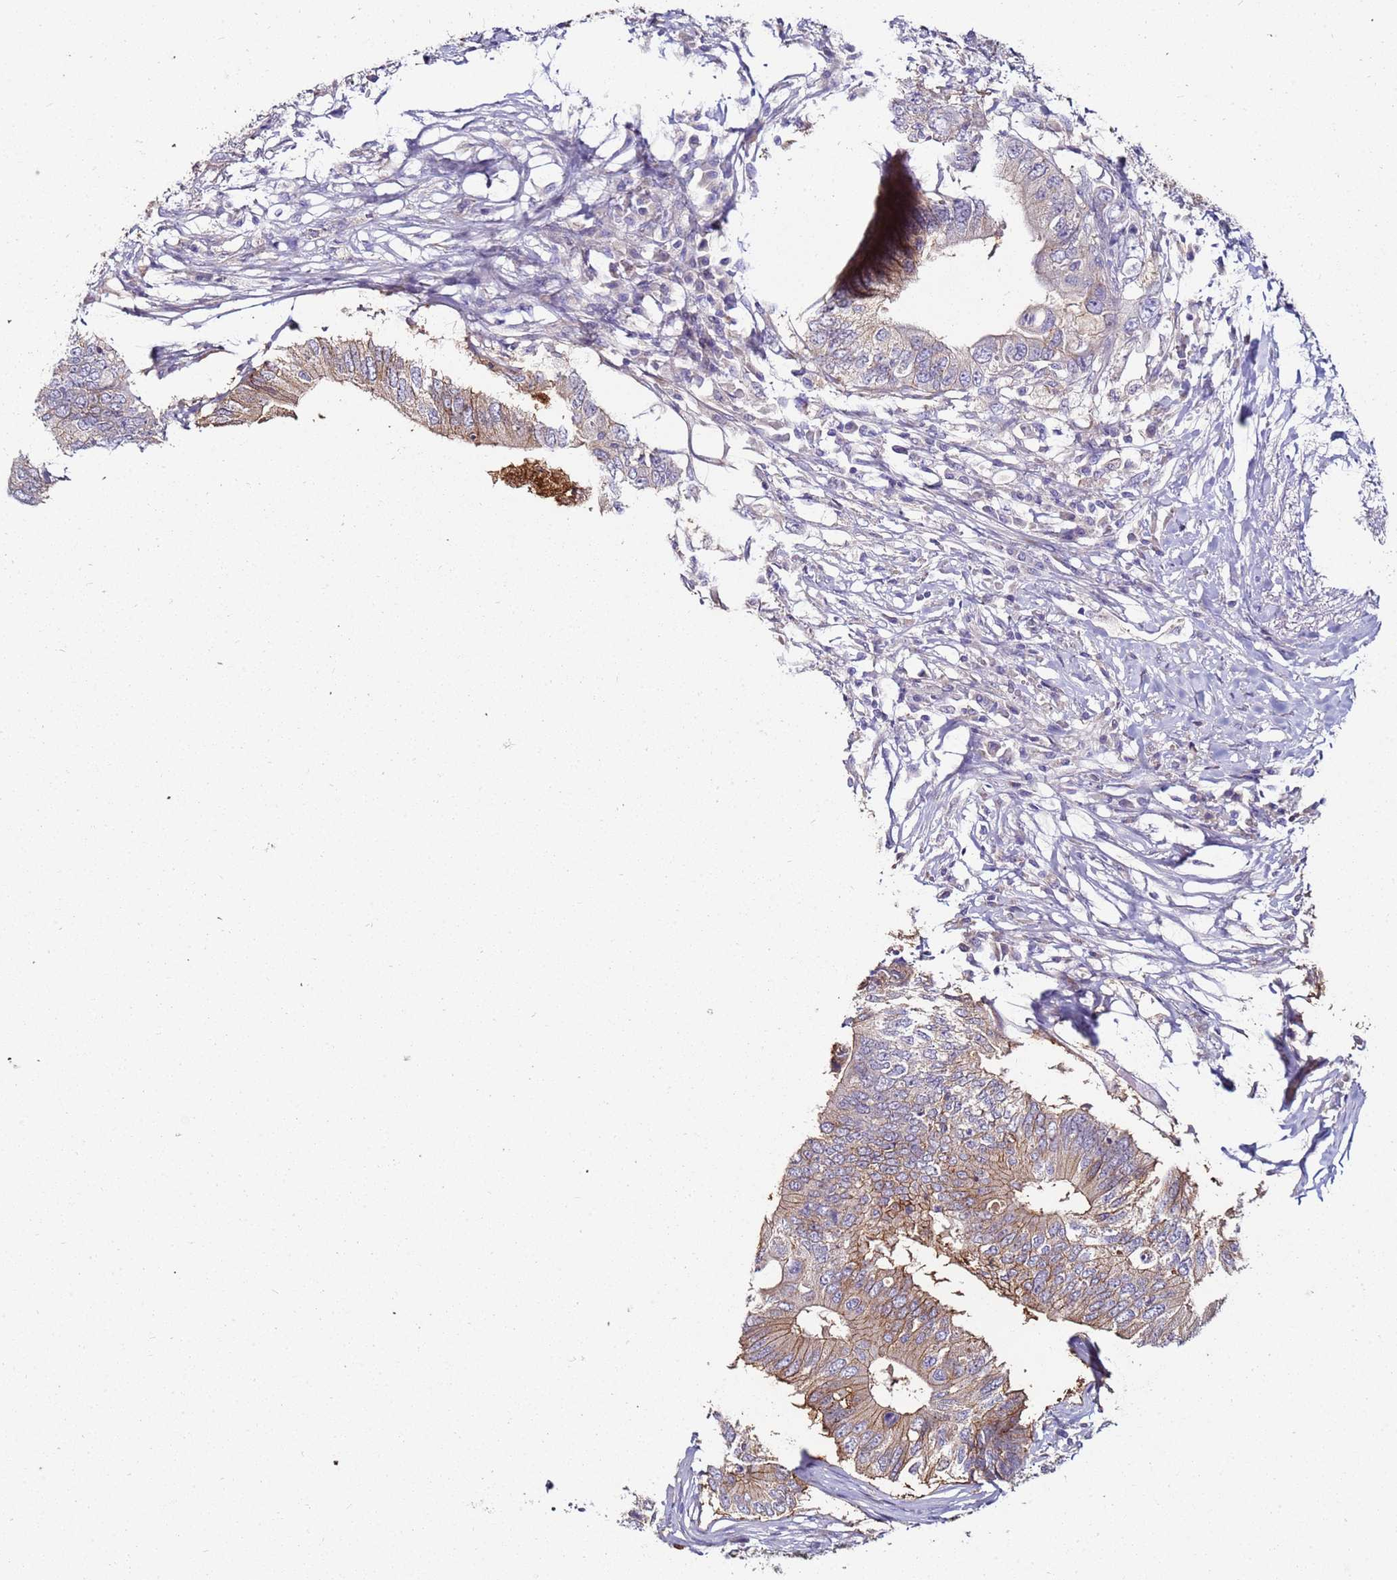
{"staining": {"intensity": "moderate", "quantity": "25%-75%", "location": "cytoplasmic/membranous"}, "tissue": "colorectal cancer", "cell_type": "Tumor cells", "image_type": "cancer", "snomed": [{"axis": "morphology", "description": "Adenocarcinoma, NOS"}, {"axis": "topography", "description": "Colon"}], "caption": "Colorectal cancer (adenocarcinoma) was stained to show a protein in brown. There is medium levels of moderate cytoplasmic/membranous expression in about 25%-75% of tumor cells.", "gene": "GPN3", "patient": {"sex": "male", "age": 71}}